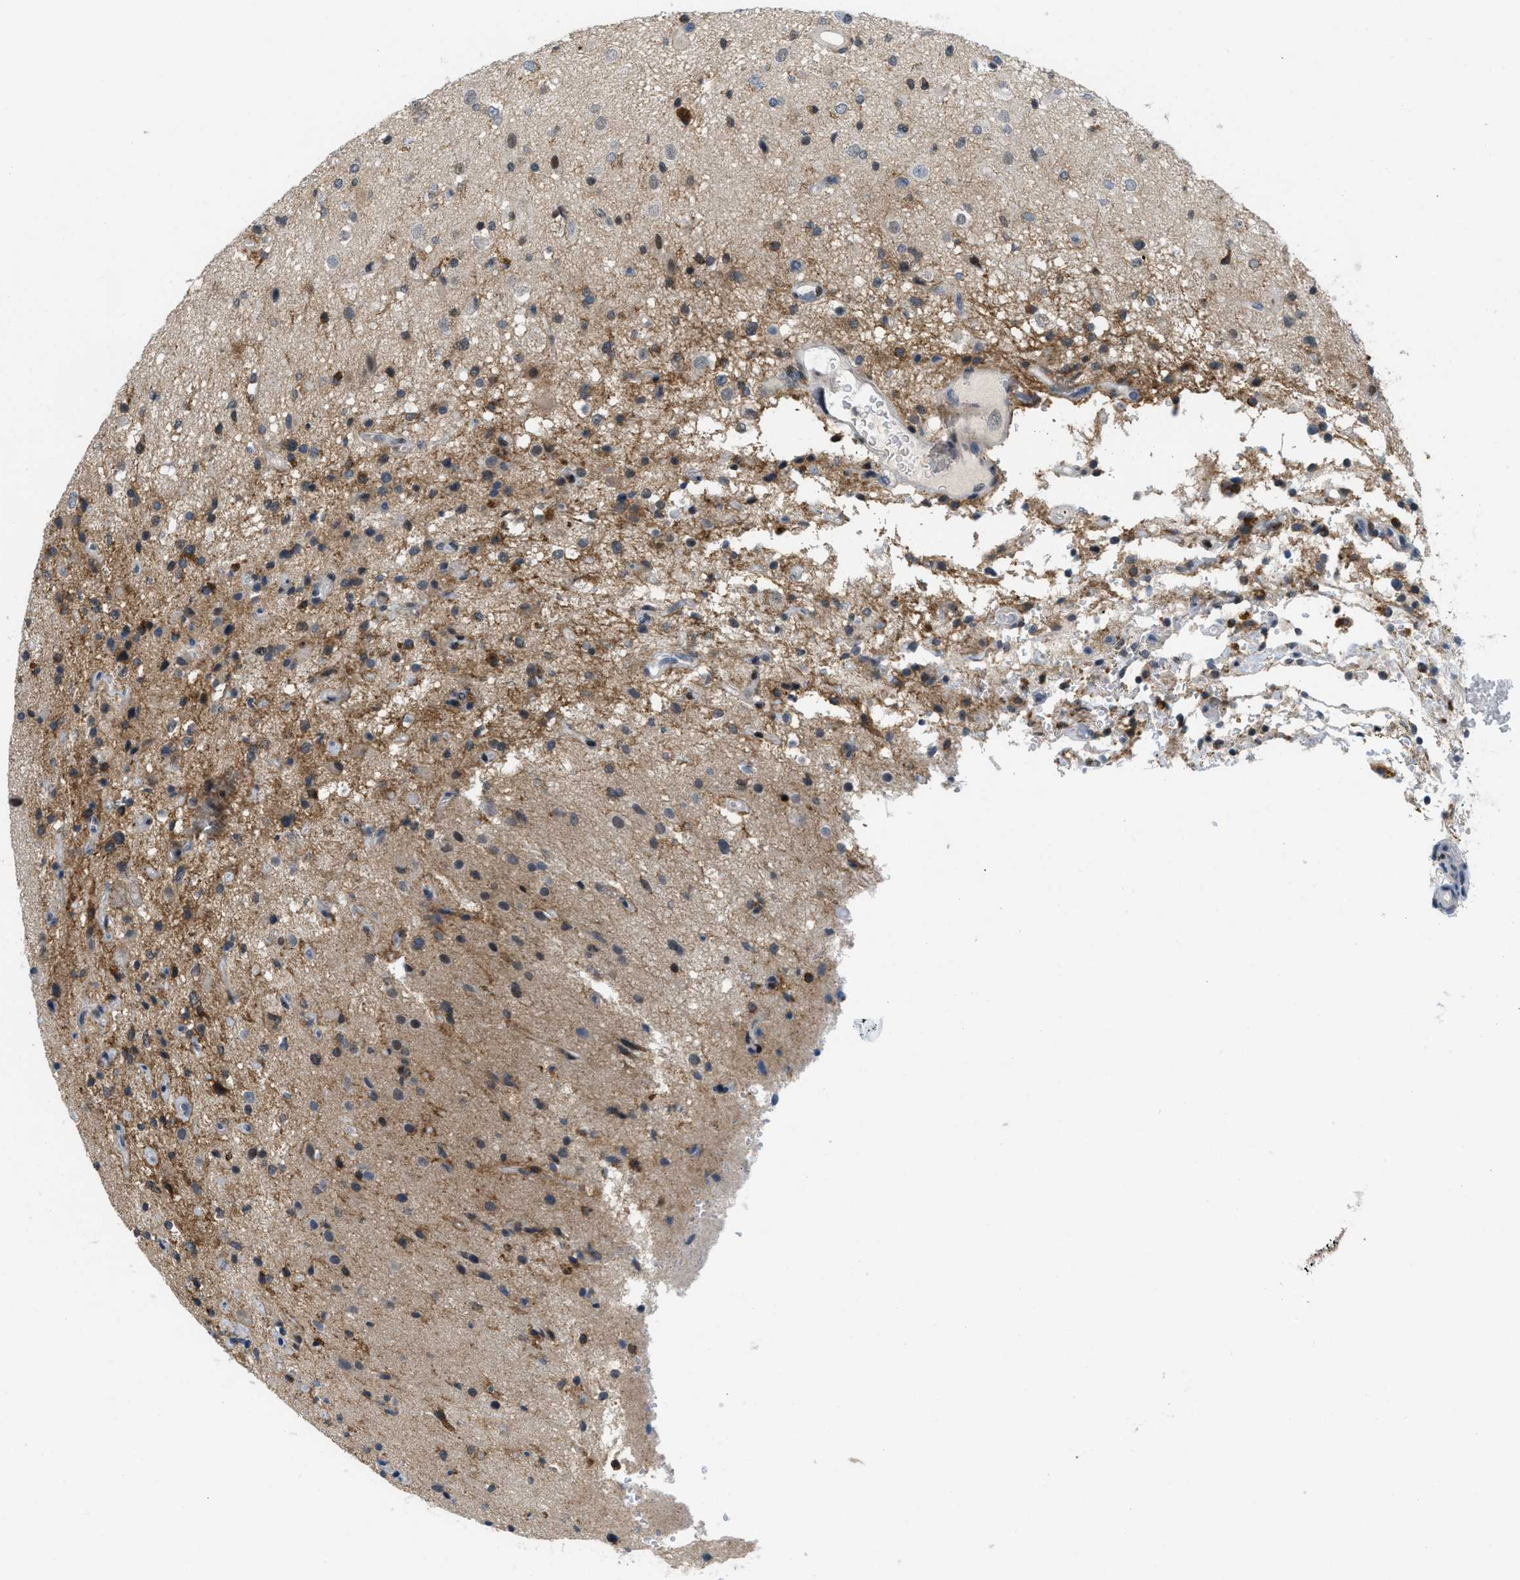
{"staining": {"intensity": "moderate", "quantity": "<25%", "location": "cytoplasmic/membranous"}, "tissue": "glioma", "cell_type": "Tumor cells", "image_type": "cancer", "snomed": [{"axis": "morphology", "description": "Glioma, malignant, High grade"}, {"axis": "topography", "description": "Brain"}], "caption": "A low amount of moderate cytoplasmic/membranous positivity is identified in approximately <25% of tumor cells in malignant glioma (high-grade) tissue. The protein is stained brown, and the nuclei are stained in blue (DAB IHC with brightfield microscopy, high magnification).", "gene": "ING1", "patient": {"sex": "male", "age": 33}}